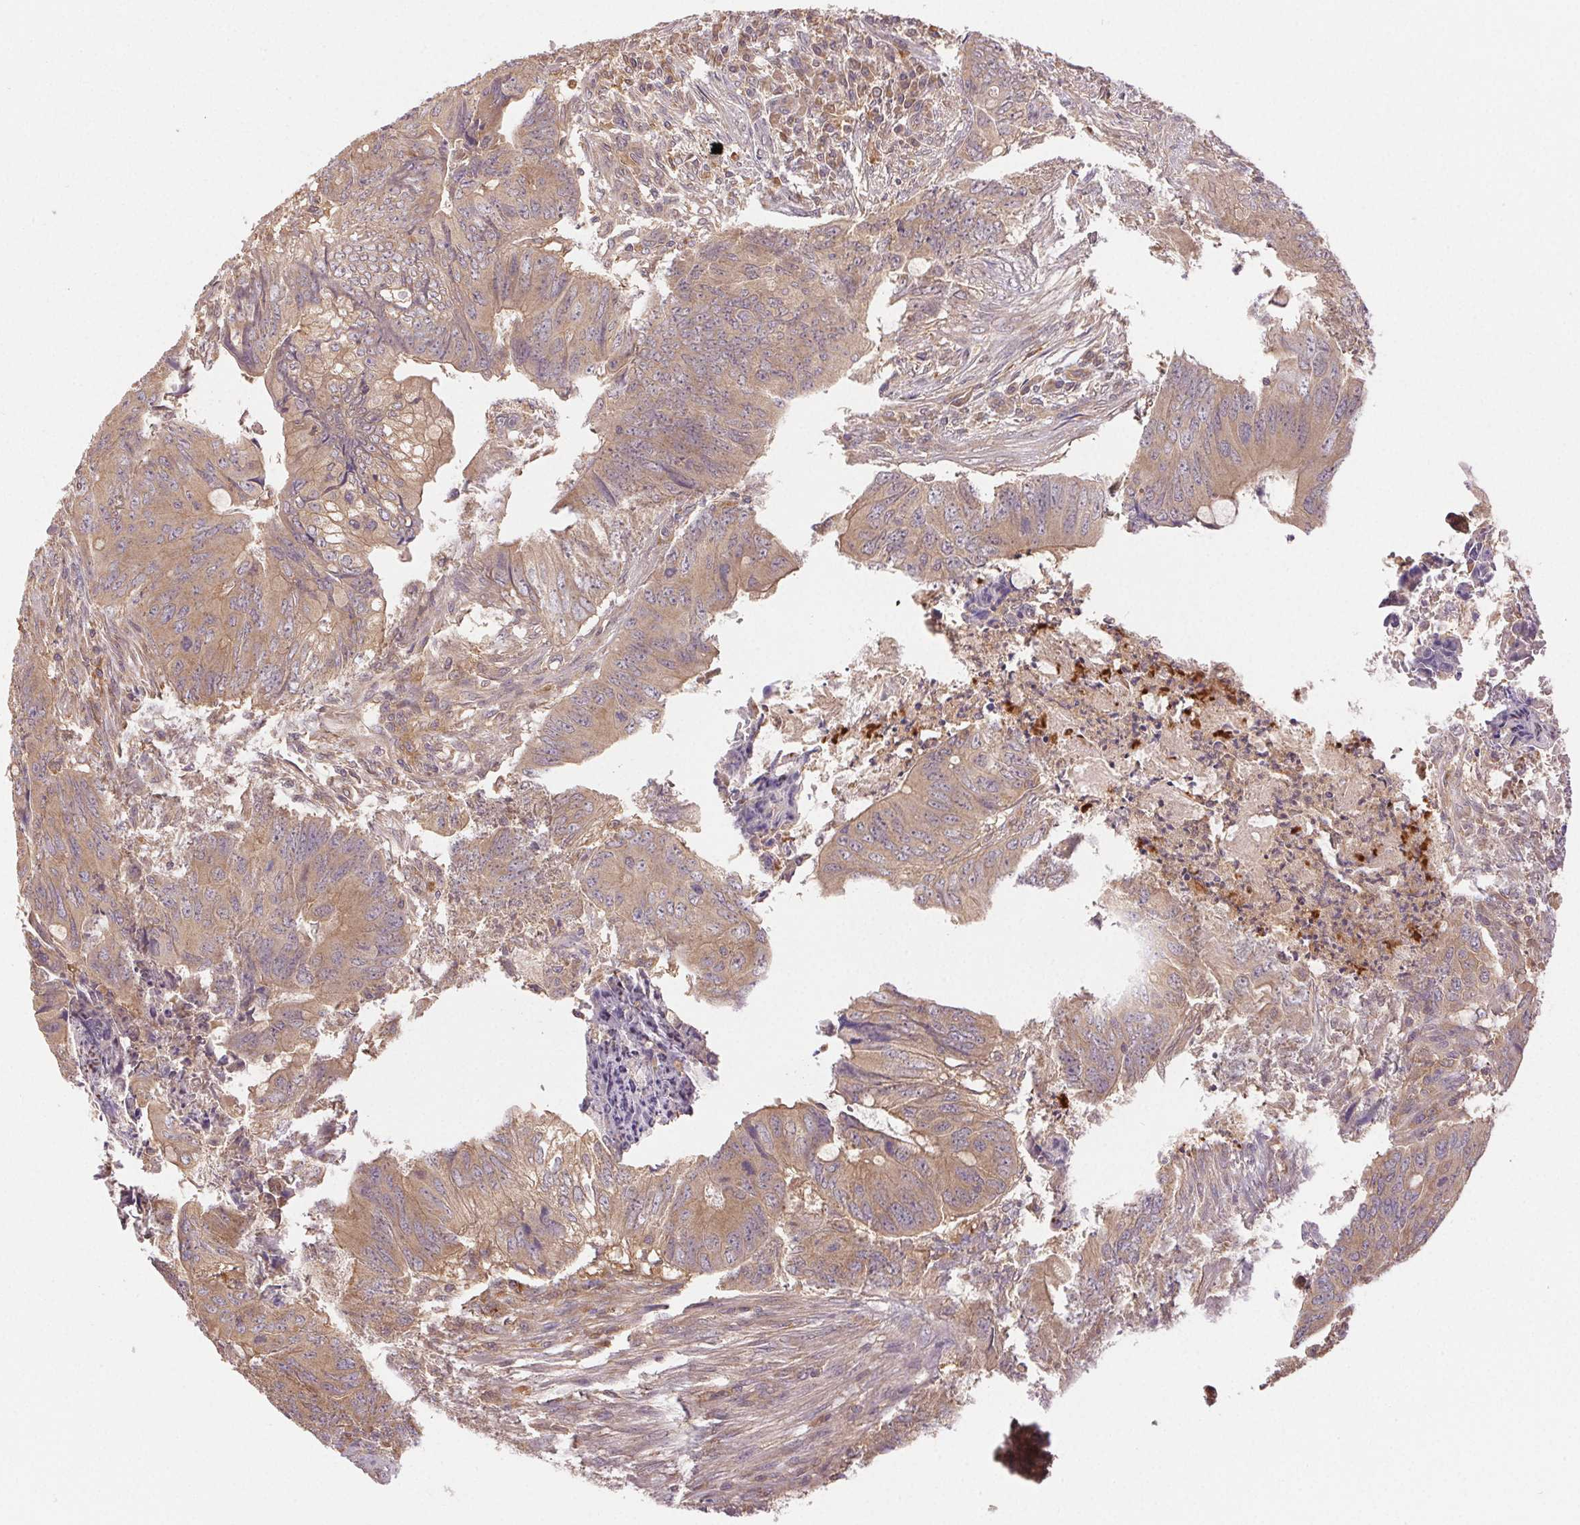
{"staining": {"intensity": "moderate", "quantity": ">75%", "location": "cytoplasmic/membranous"}, "tissue": "colorectal cancer", "cell_type": "Tumor cells", "image_type": "cancer", "snomed": [{"axis": "morphology", "description": "Adenocarcinoma, NOS"}, {"axis": "topography", "description": "Colon"}], "caption": "The histopathology image reveals immunohistochemical staining of colorectal cancer (adenocarcinoma). There is moderate cytoplasmic/membranous positivity is appreciated in approximately >75% of tumor cells.", "gene": "GDI2", "patient": {"sex": "female", "age": 74}}